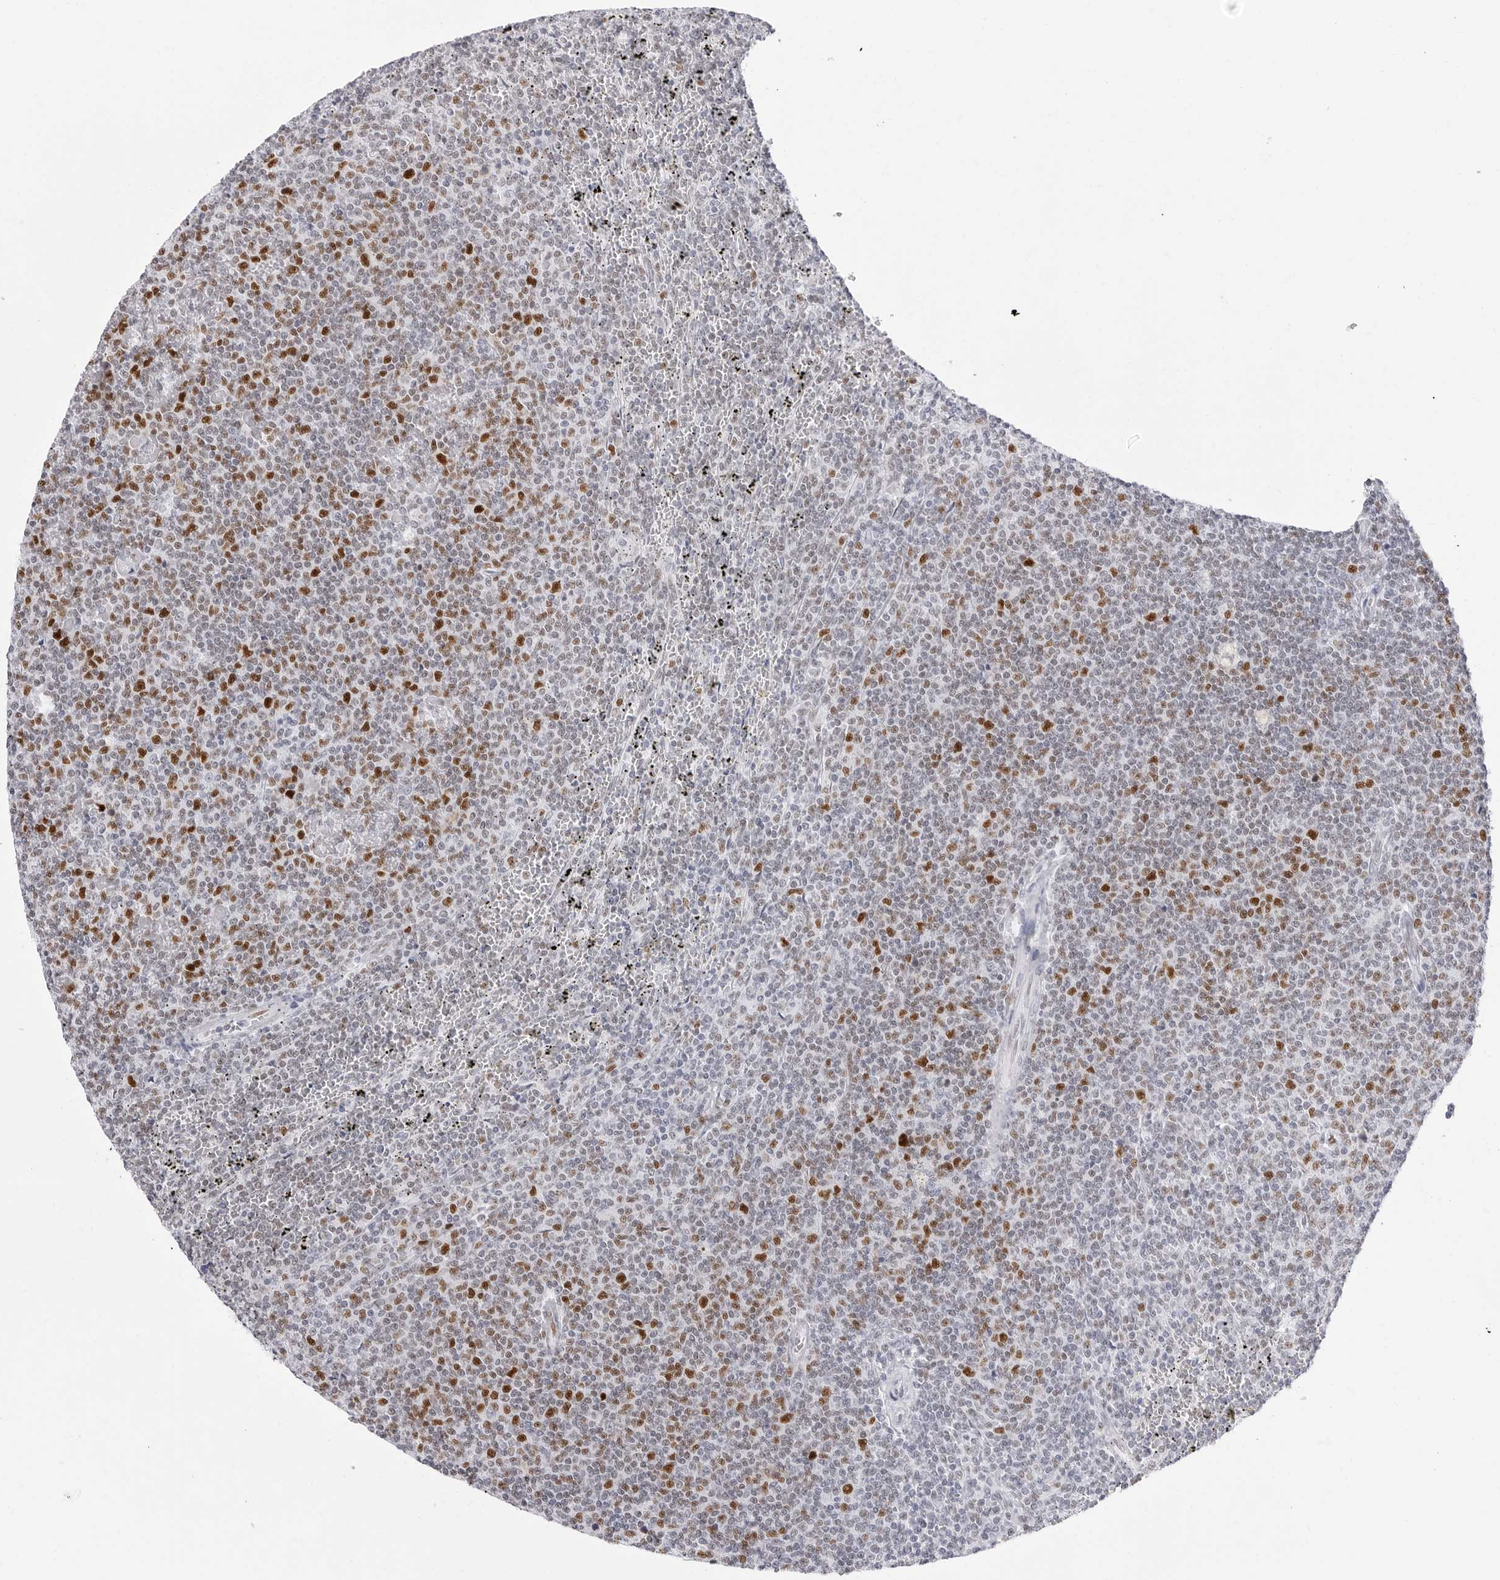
{"staining": {"intensity": "strong", "quantity": "25%-75%", "location": "nuclear"}, "tissue": "lymphoma", "cell_type": "Tumor cells", "image_type": "cancer", "snomed": [{"axis": "morphology", "description": "Malignant lymphoma, non-Hodgkin's type, Low grade"}, {"axis": "topography", "description": "Spleen"}], "caption": "An image of human lymphoma stained for a protein reveals strong nuclear brown staining in tumor cells.", "gene": "NASP", "patient": {"sex": "female", "age": 50}}